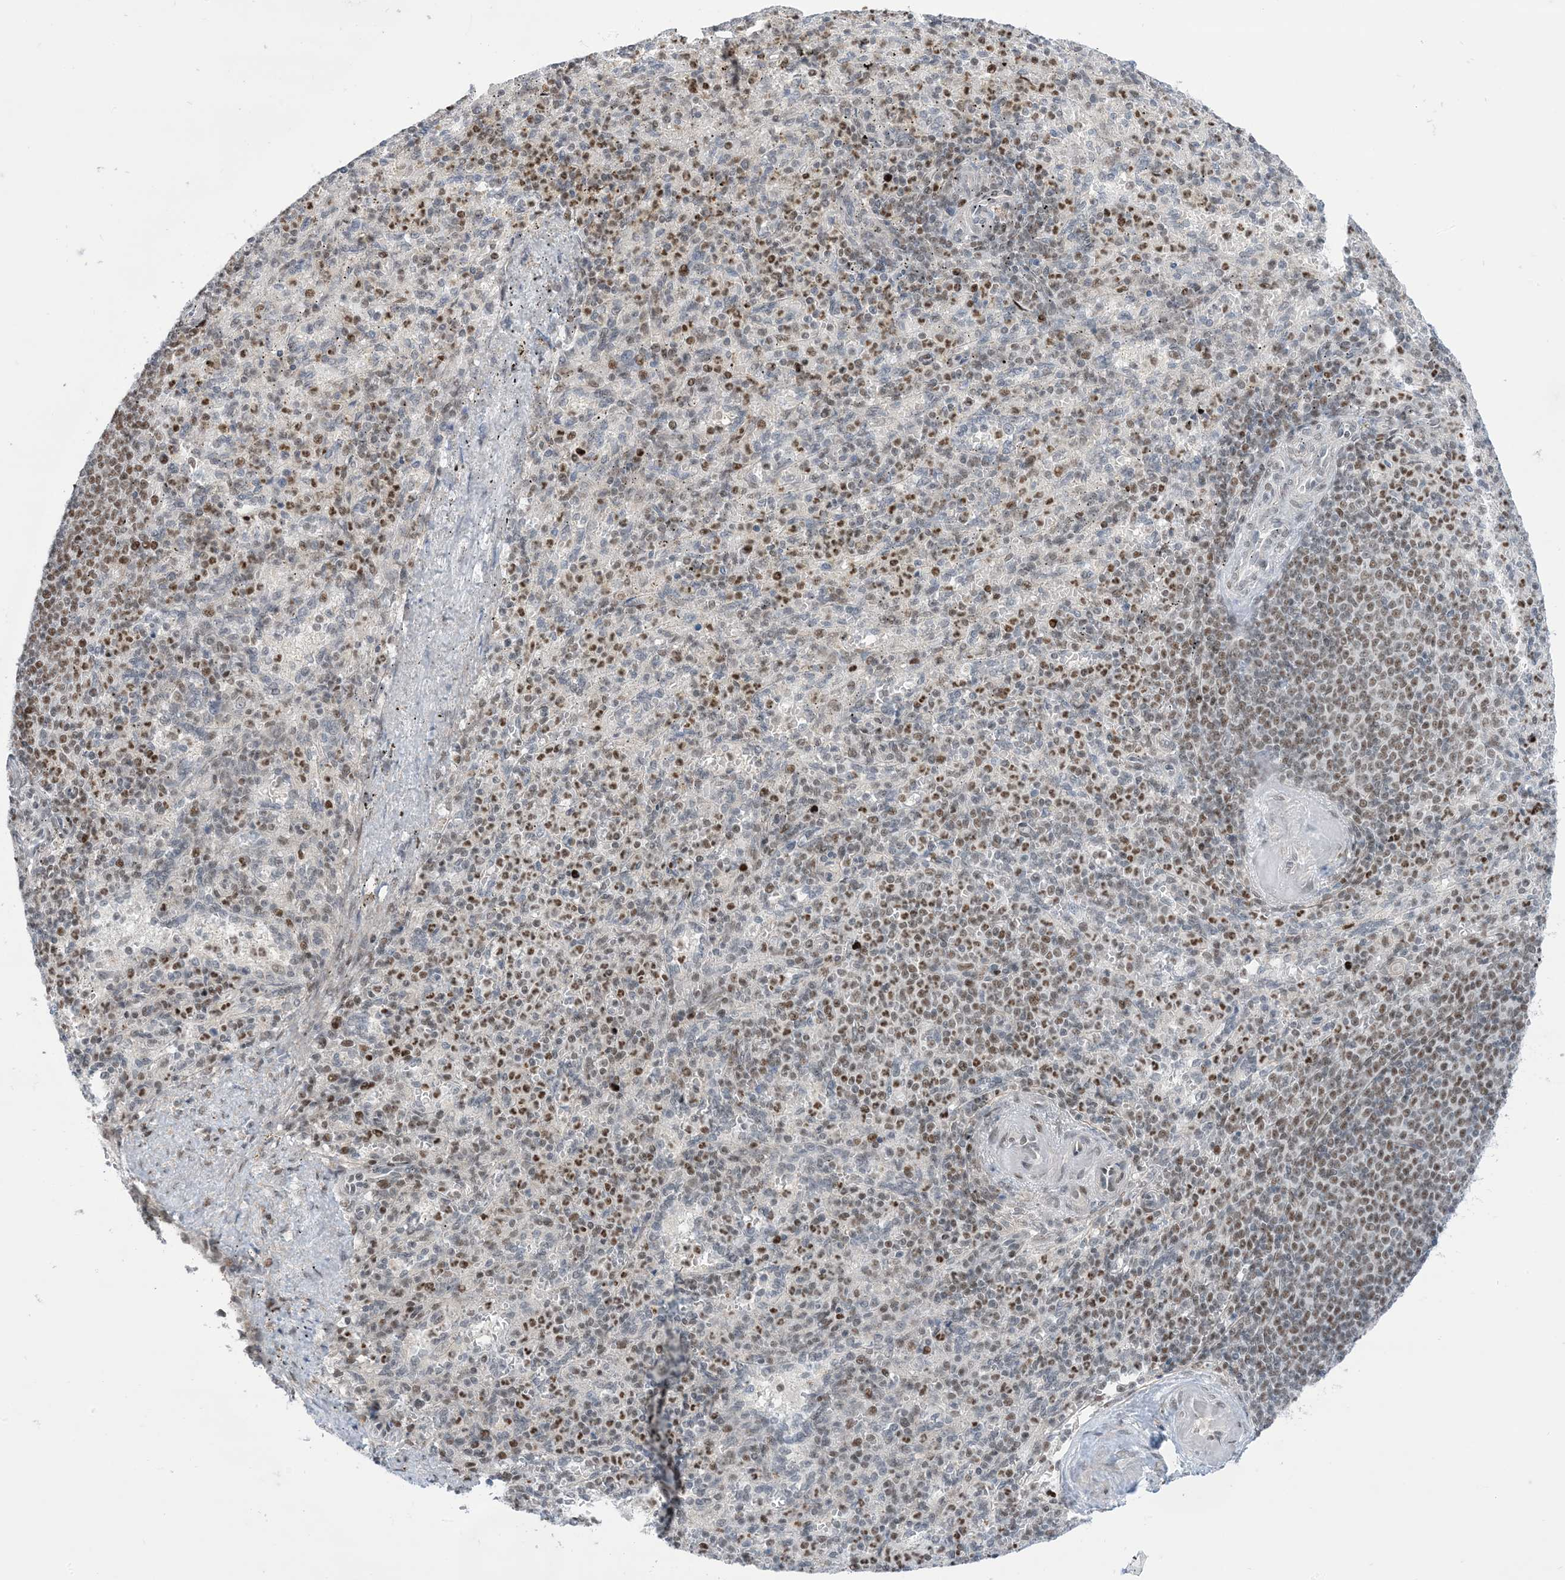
{"staining": {"intensity": "moderate", "quantity": "25%-75%", "location": "nuclear"}, "tissue": "spleen", "cell_type": "Cells in red pulp", "image_type": "normal", "snomed": [{"axis": "morphology", "description": "Normal tissue, NOS"}, {"axis": "topography", "description": "Spleen"}], "caption": "Protein positivity by immunohistochemistry (IHC) reveals moderate nuclear expression in about 25%-75% of cells in red pulp in normal spleen. (brown staining indicates protein expression, while blue staining denotes nuclei).", "gene": "TFPT", "patient": {"sex": "female", "age": 74}}